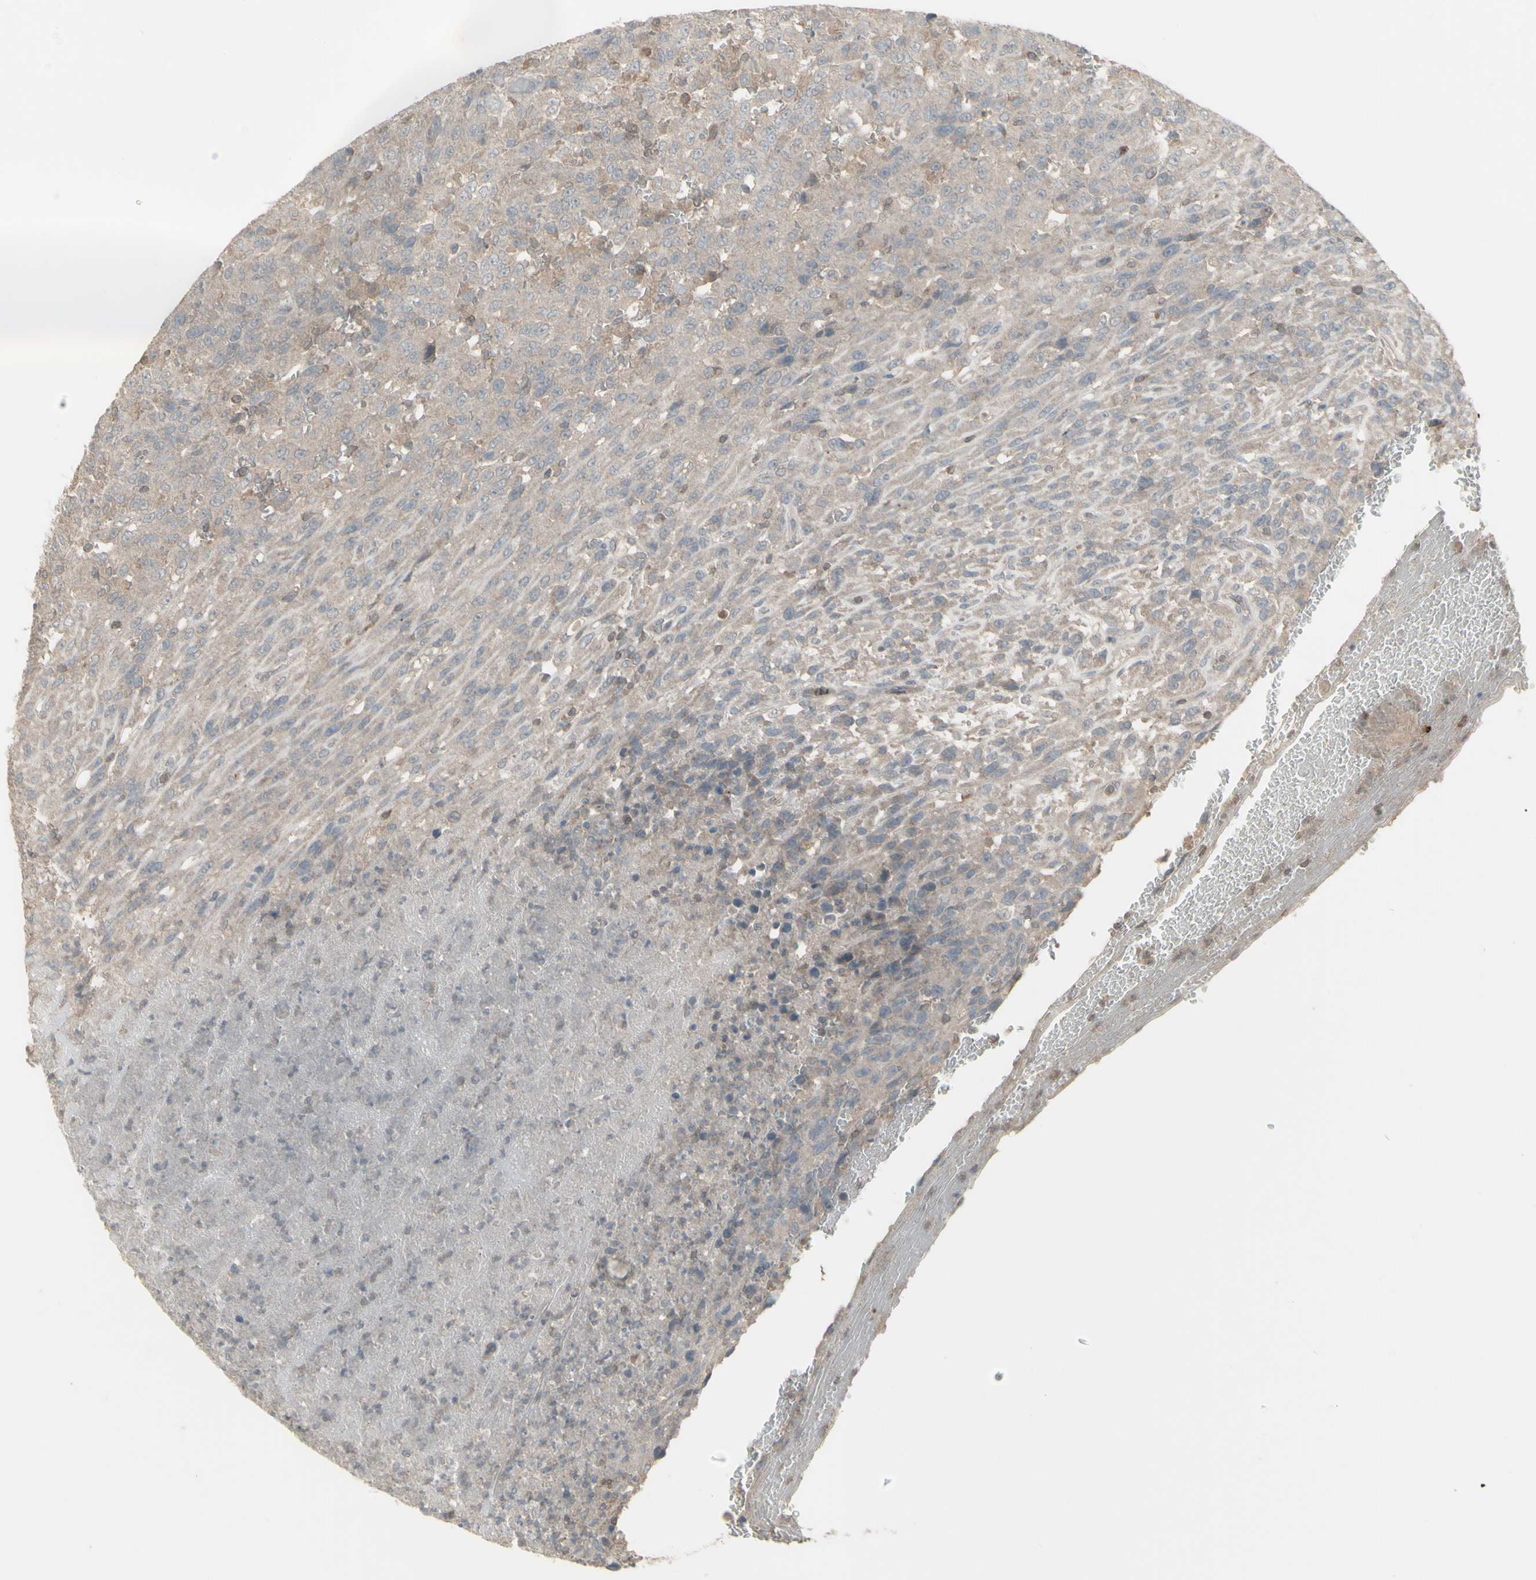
{"staining": {"intensity": "negative", "quantity": "none", "location": "none"}, "tissue": "urothelial cancer", "cell_type": "Tumor cells", "image_type": "cancer", "snomed": [{"axis": "morphology", "description": "Urothelial carcinoma, High grade"}, {"axis": "topography", "description": "Urinary bladder"}], "caption": "Immunohistochemical staining of human urothelial cancer demonstrates no significant positivity in tumor cells. (Stains: DAB IHC with hematoxylin counter stain, Microscopy: brightfield microscopy at high magnification).", "gene": "CSK", "patient": {"sex": "male", "age": 66}}